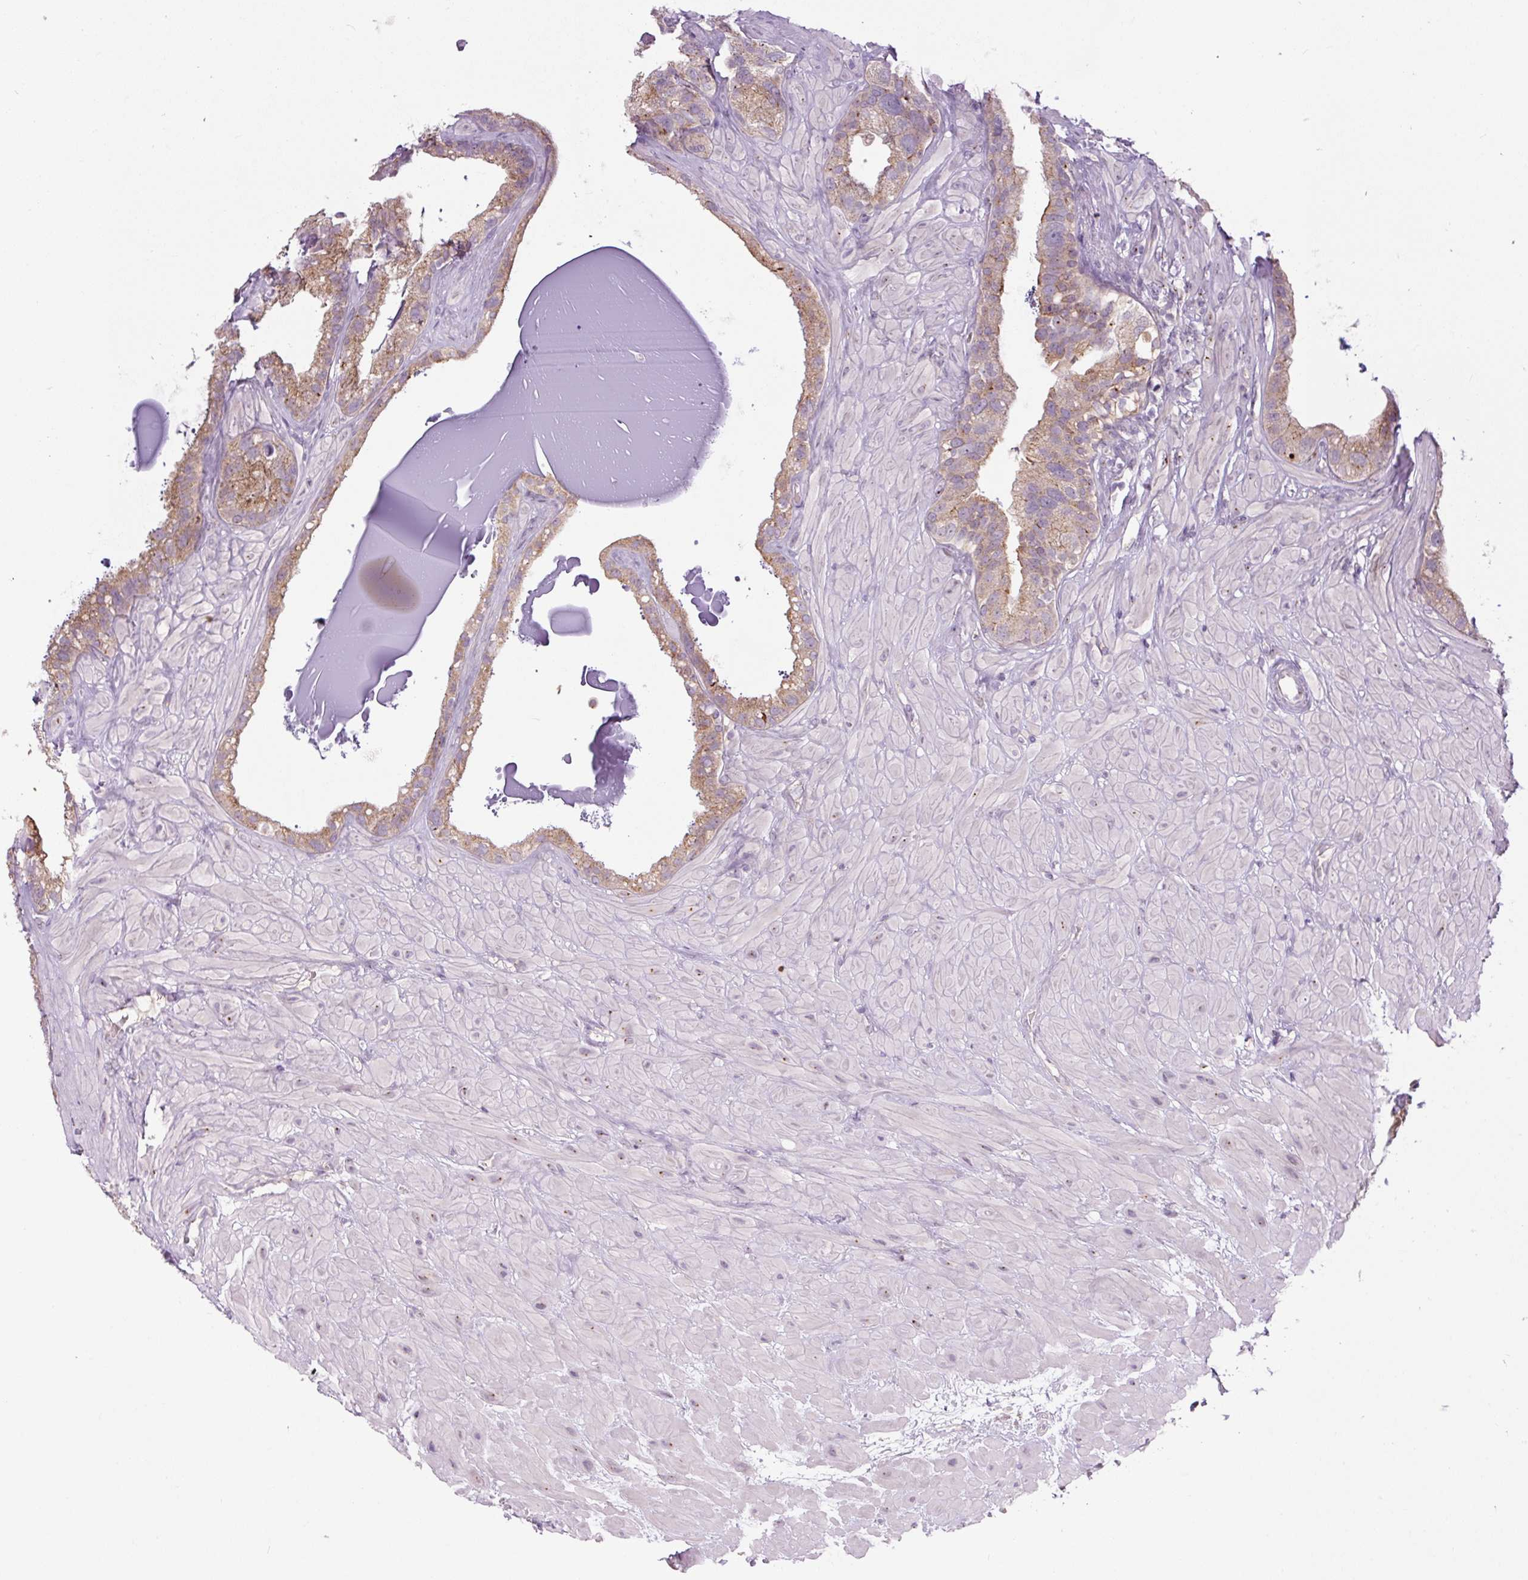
{"staining": {"intensity": "moderate", "quantity": ">75%", "location": "cytoplasmic/membranous"}, "tissue": "seminal vesicle", "cell_type": "Glandular cells", "image_type": "normal", "snomed": [{"axis": "morphology", "description": "Normal tissue, NOS"}, {"axis": "topography", "description": "Seminal veicle"}, {"axis": "topography", "description": "Peripheral nerve tissue"}], "caption": "This image exhibits immunohistochemistry (IHC) staining of benign seminal vesicle, with medium moderate cytoplasmic/membranous expression in about >75% of glandular cells.", "gene": "PCM1", "patient": {"sex": "male", "age": 76}}